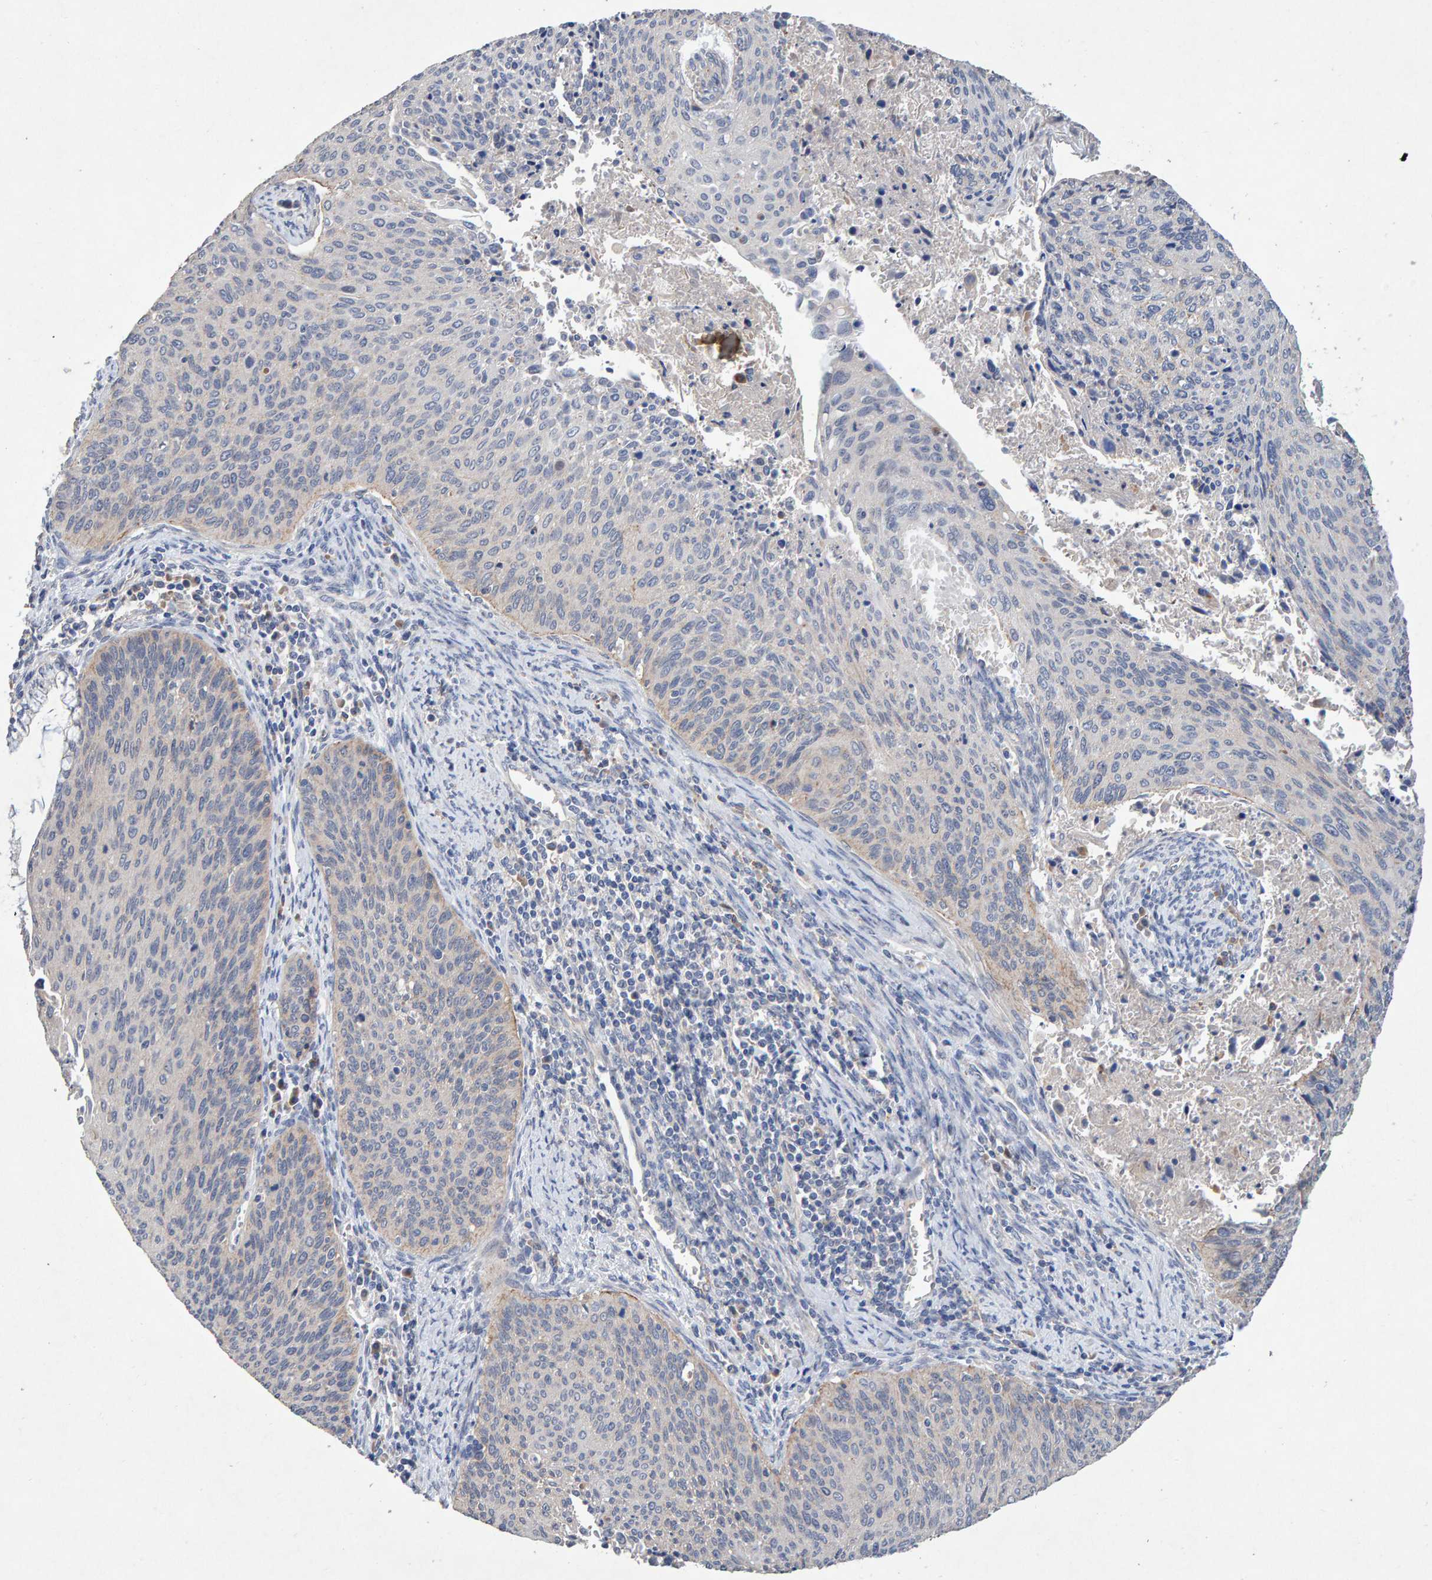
{"staining": {"intensity": "negative", "quantity": "none", "location": "none"}, "tissue": "cervical cancer", "cell_type": "Tumor cells", "image_type": "cancer", "snomed": [{"axis": "morphology", "description": "Squamous cell carcinoma, NOS"}, {"axis": "topography", "description": "Cervix"}], "caption": "Squamous cell carcinoma (cervical) stained for a protein using IHC demonstrates no positivity tumor cells.", "gene": "EFR3A", "patient": {"sex": "female", "age": 55}}